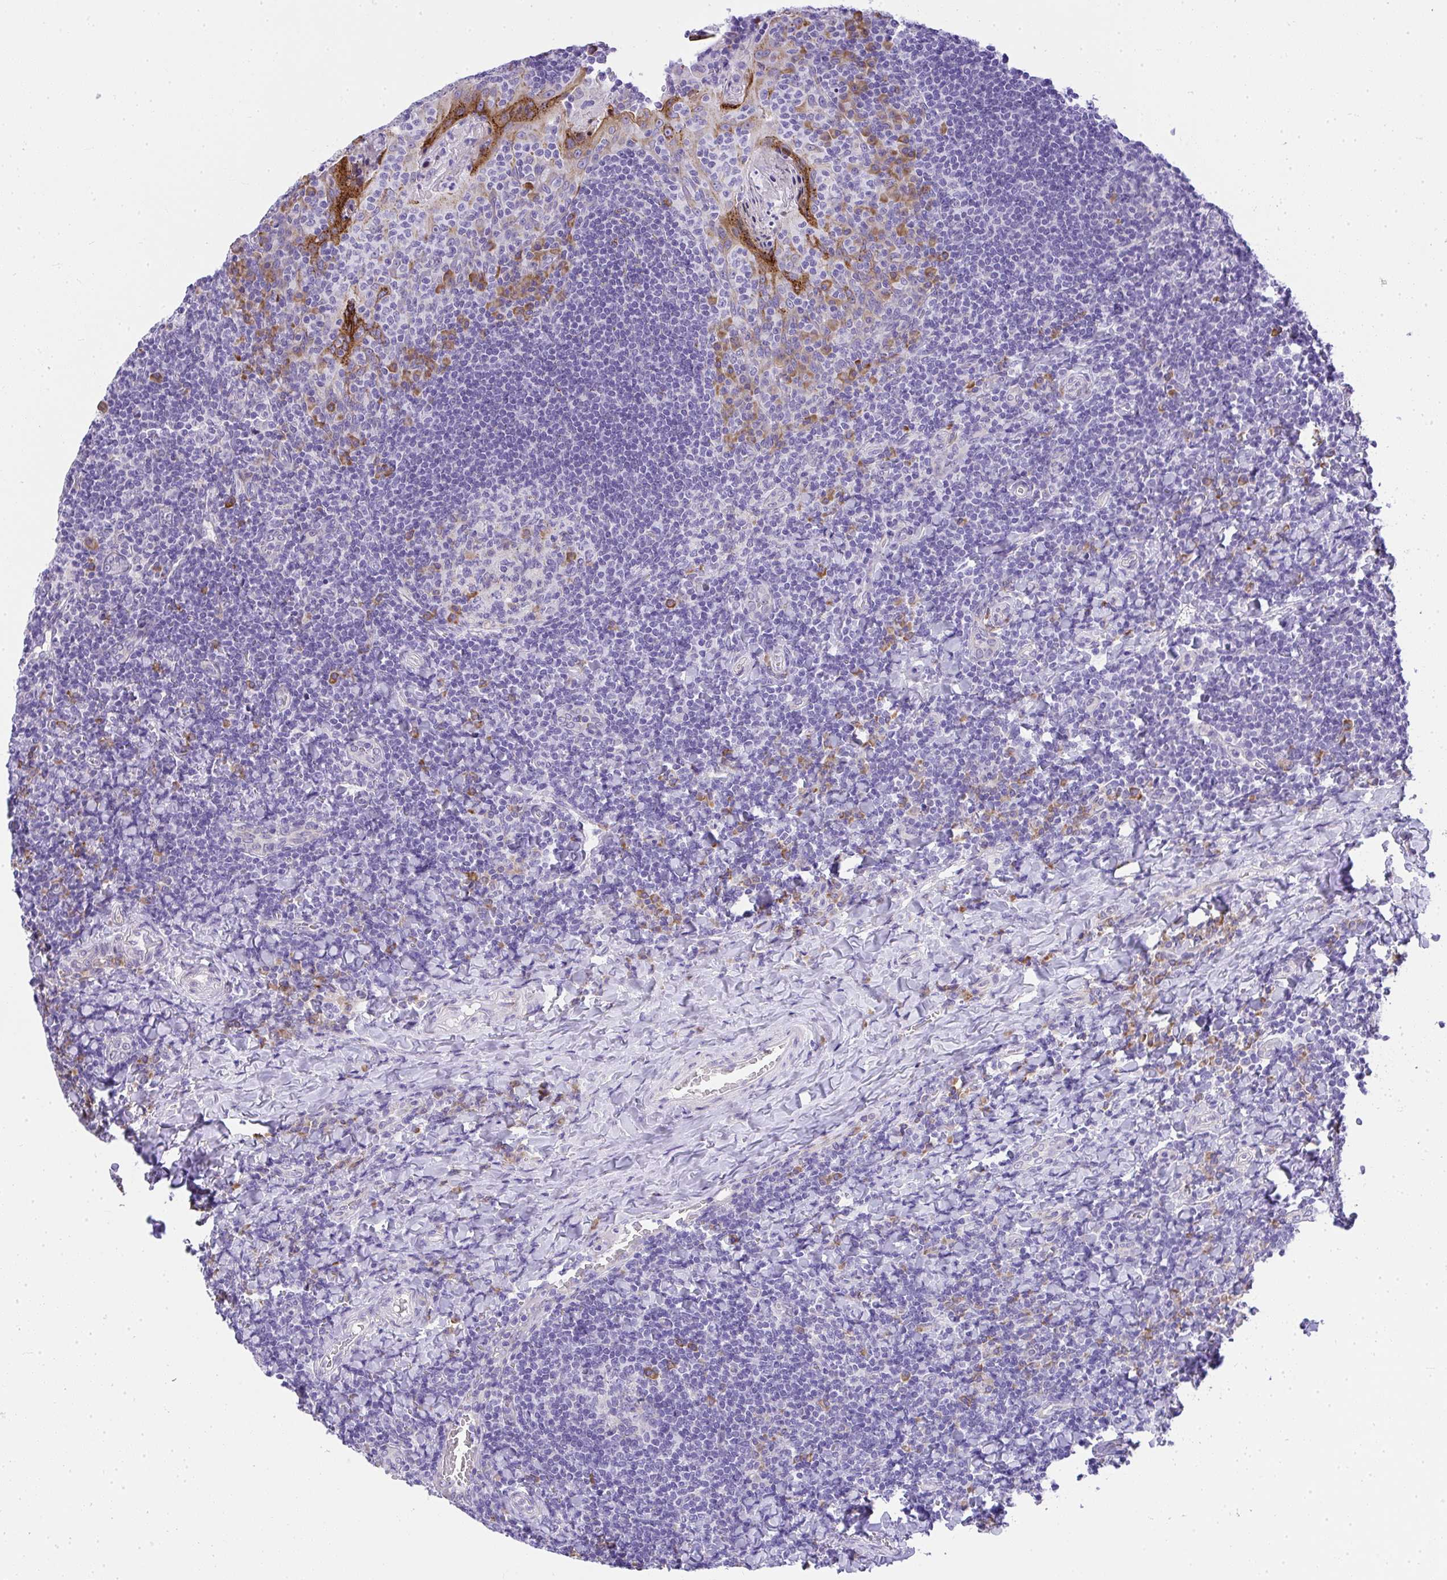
{"staining": {"intensity": "moderate", "quantity": "<25%", "location": "cytoplasmic/membranous"}, "tissue": "tonsil", "cell_type": "Germinal center cells", "image_type": "normal", "snomed": [{"axis": "morphology", "description": "Normal tissue, NOS"}, {"axis": "topography", "description": "Tonsil"}], "caption": "High-power microscopy captured an IHC micrograph of normal tonsil, revealing moderate cytoplasmic/membranous expression in approximately <25% of germinal center cells.", "gene": "ADRA2C", "patient": {"sex": "male", "age": 17}}